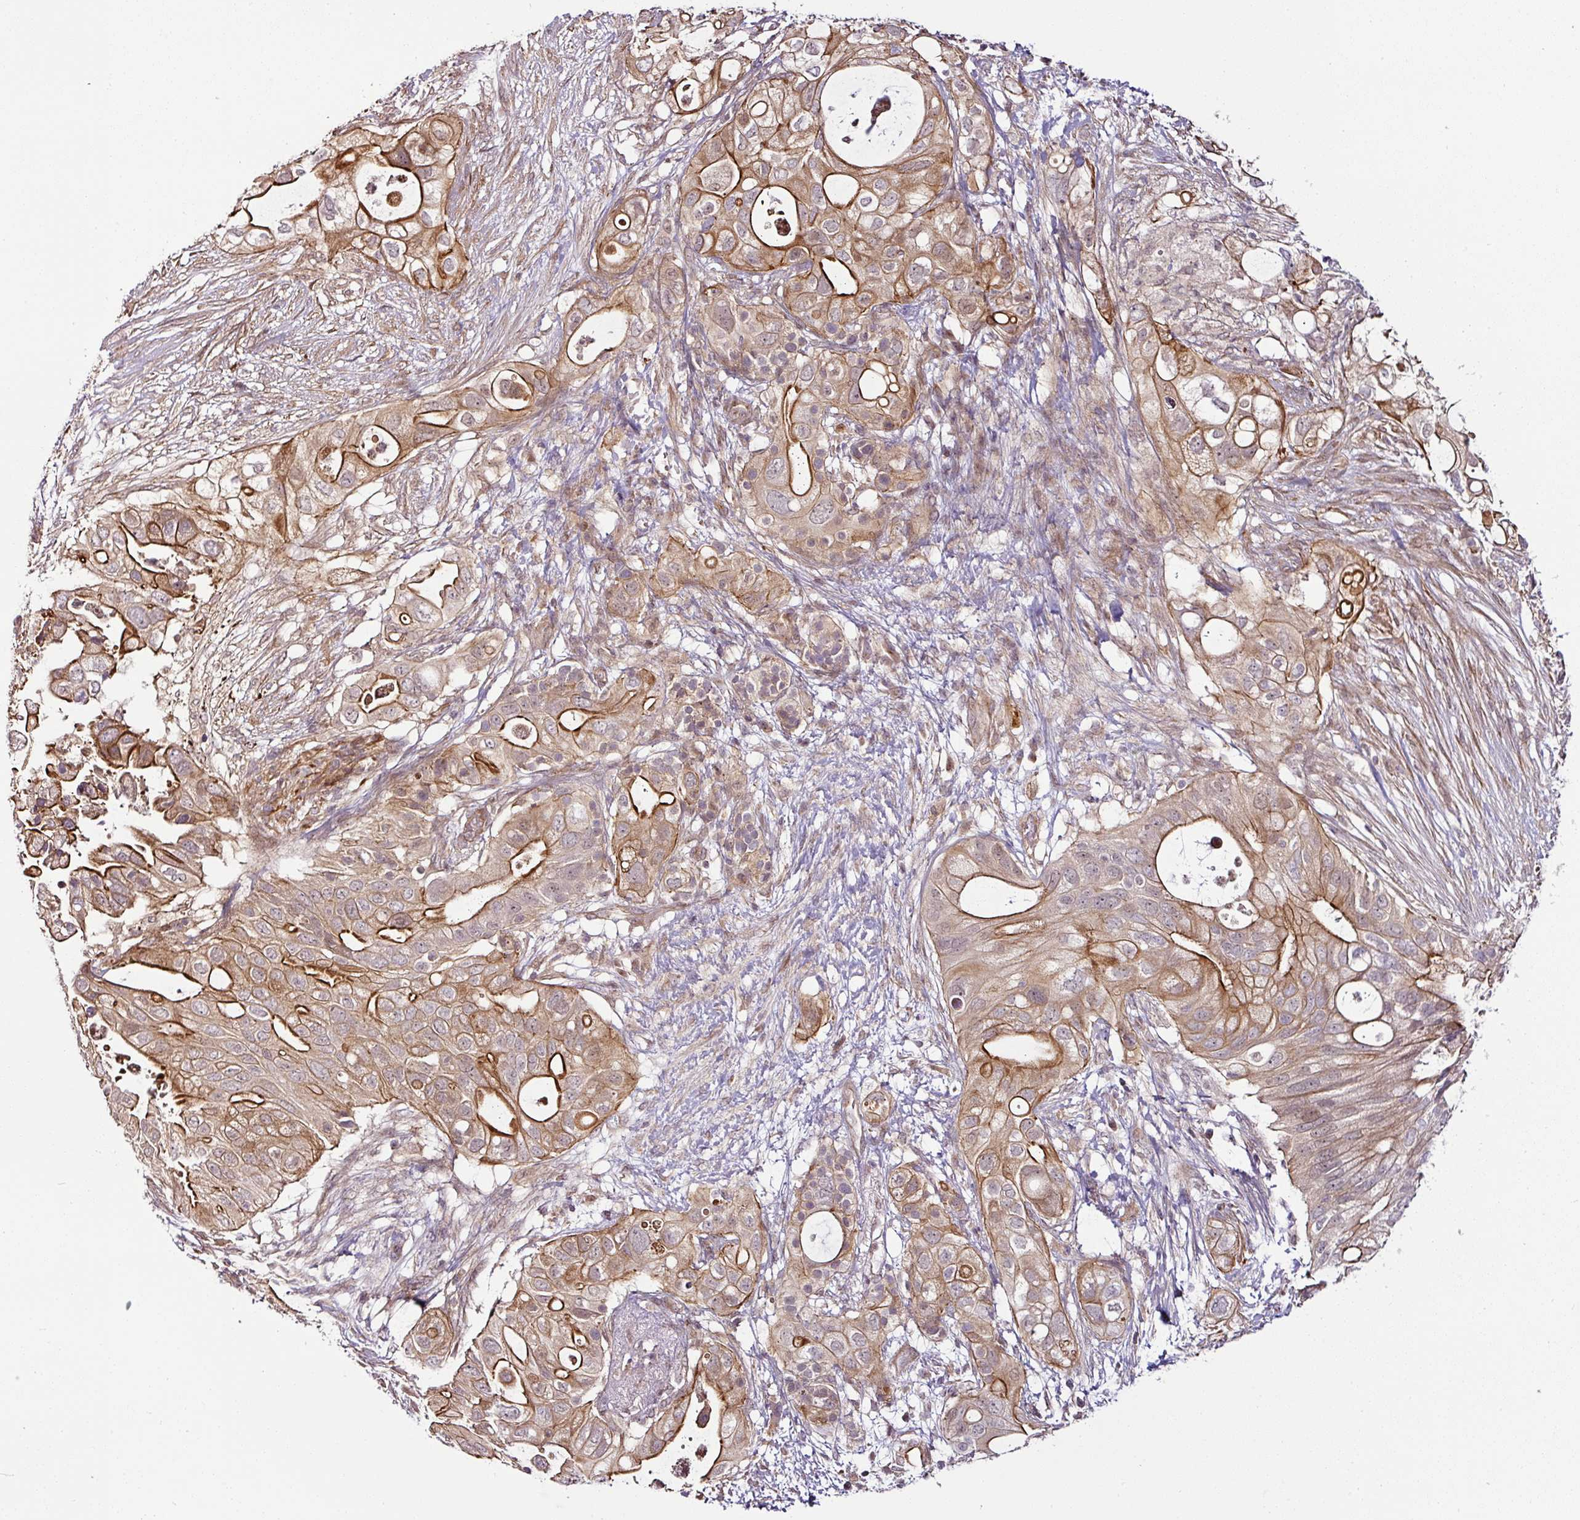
{"staining": {"intensity": "strong", "quantity": ">75%", "location": "cytoplasmic/membranous"}, "tissue": "pancreatic cancer", "cell_type": "Tumor cells", "image_type": "cancer", "snomed": [{"axis": "morphology", "description": "Adenocarcinoma, NOS"}, {"axis": "topography", "description": "Pancreas"}], "caption": "Human pancreatic cancer stained for a protein (brown) displays strong cytoplasmic/membranous positive expression in approximately >75% of tumor cells.", "gene": "DCAF13", "patient": {"sex": "female", "age": 72}}